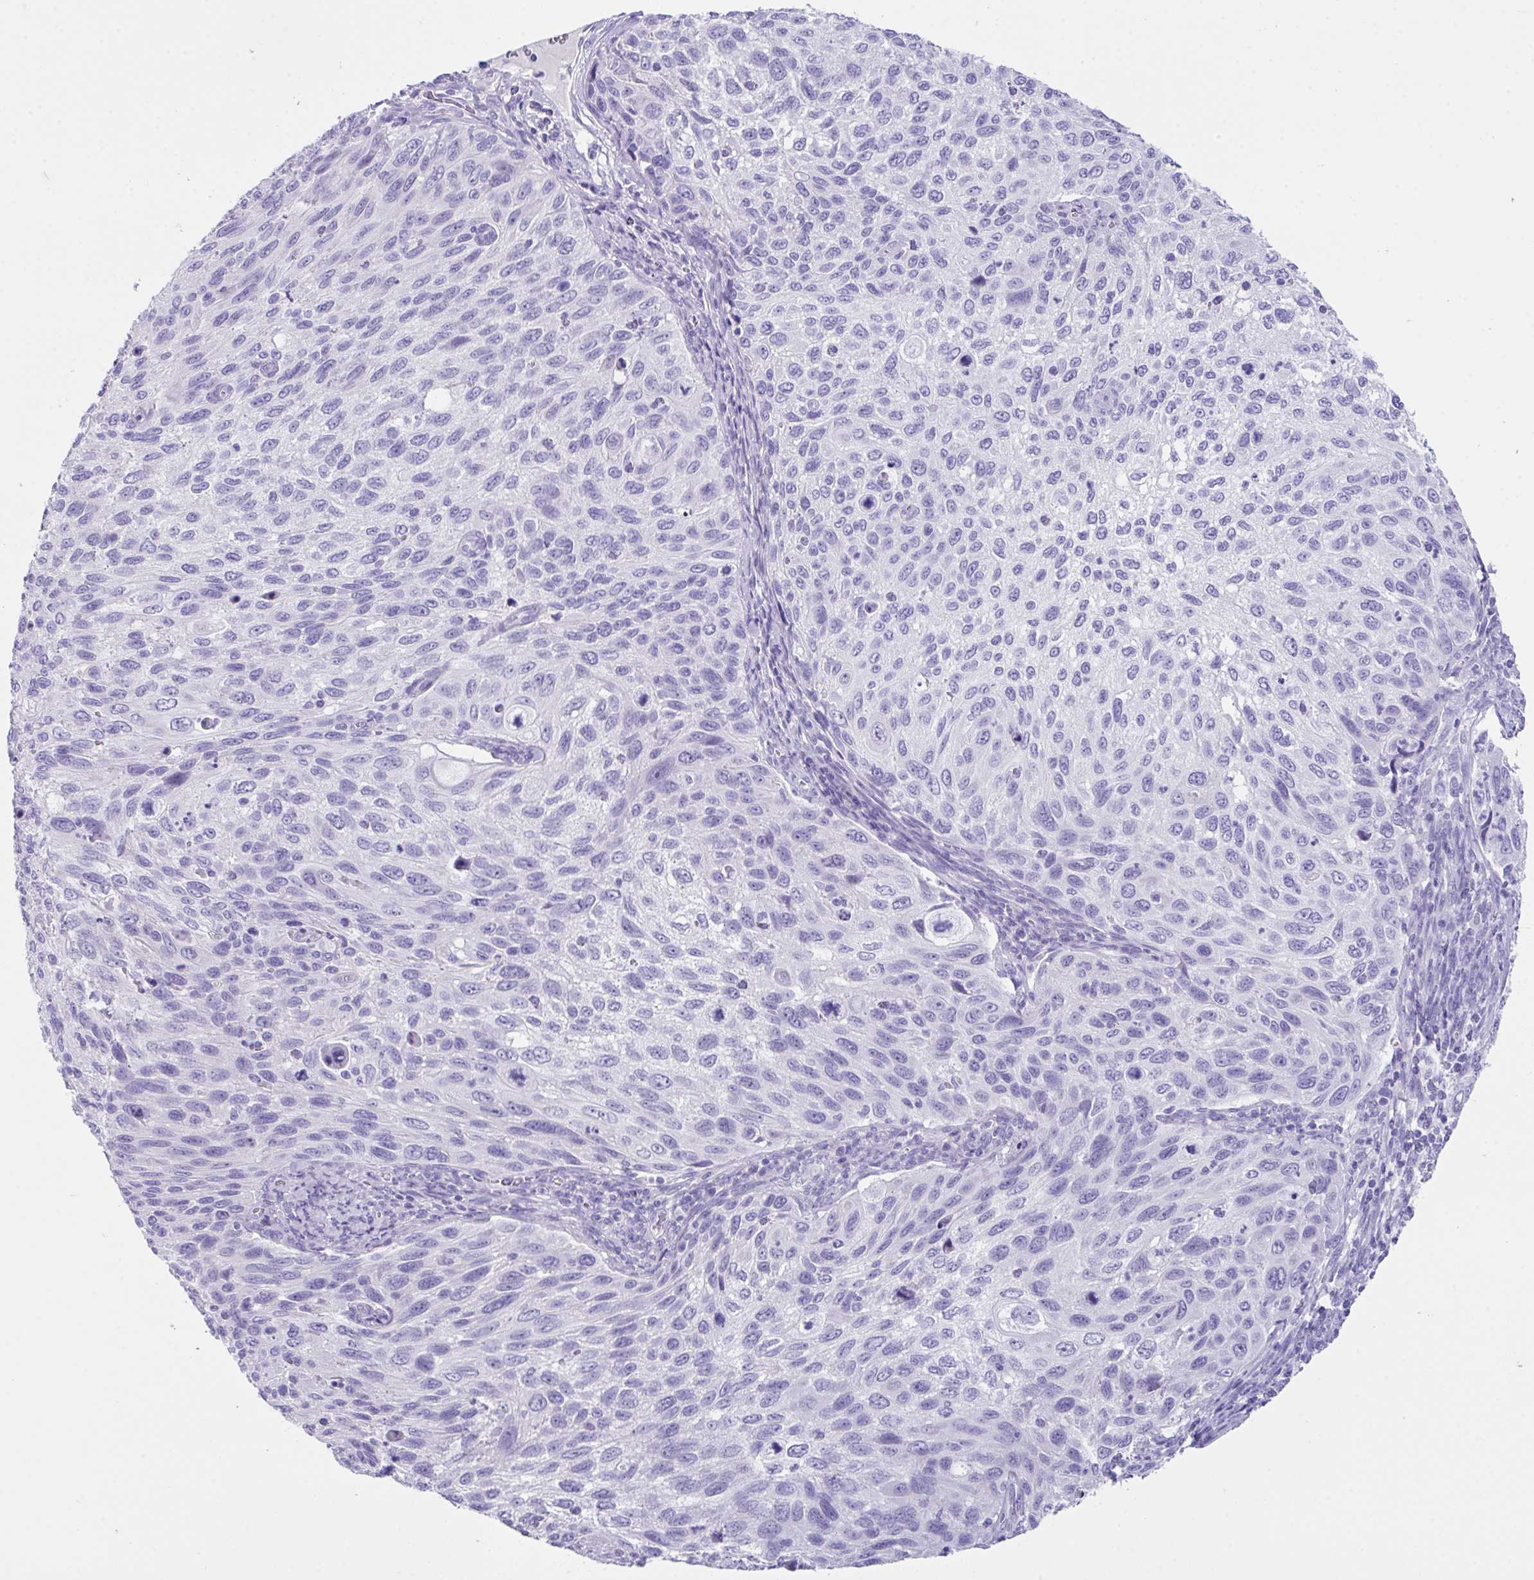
{"staining": {"intensity": "negative", "quantity": "none", "location": "none"}, "tissue": "cervical cancer", "cell_type": "Tumor cells", "image_type": "cancer", "snomed": [{"axis": "morphology", "description": "Squamous cell carcinoma, NOS"}, {"axis": "topography", "description": "Cervix"}], "caption": "Immunohistochemistry (IHC) histopathology image of neoplastic tissue: cervical squamous cell carcinoma stained with DAB (3,3'-diaminobenzidine) demonstrates no significant protein expression in tumor cells.", "gene": "LGALS4", "patient": {"sex": "female", "age": 70}}